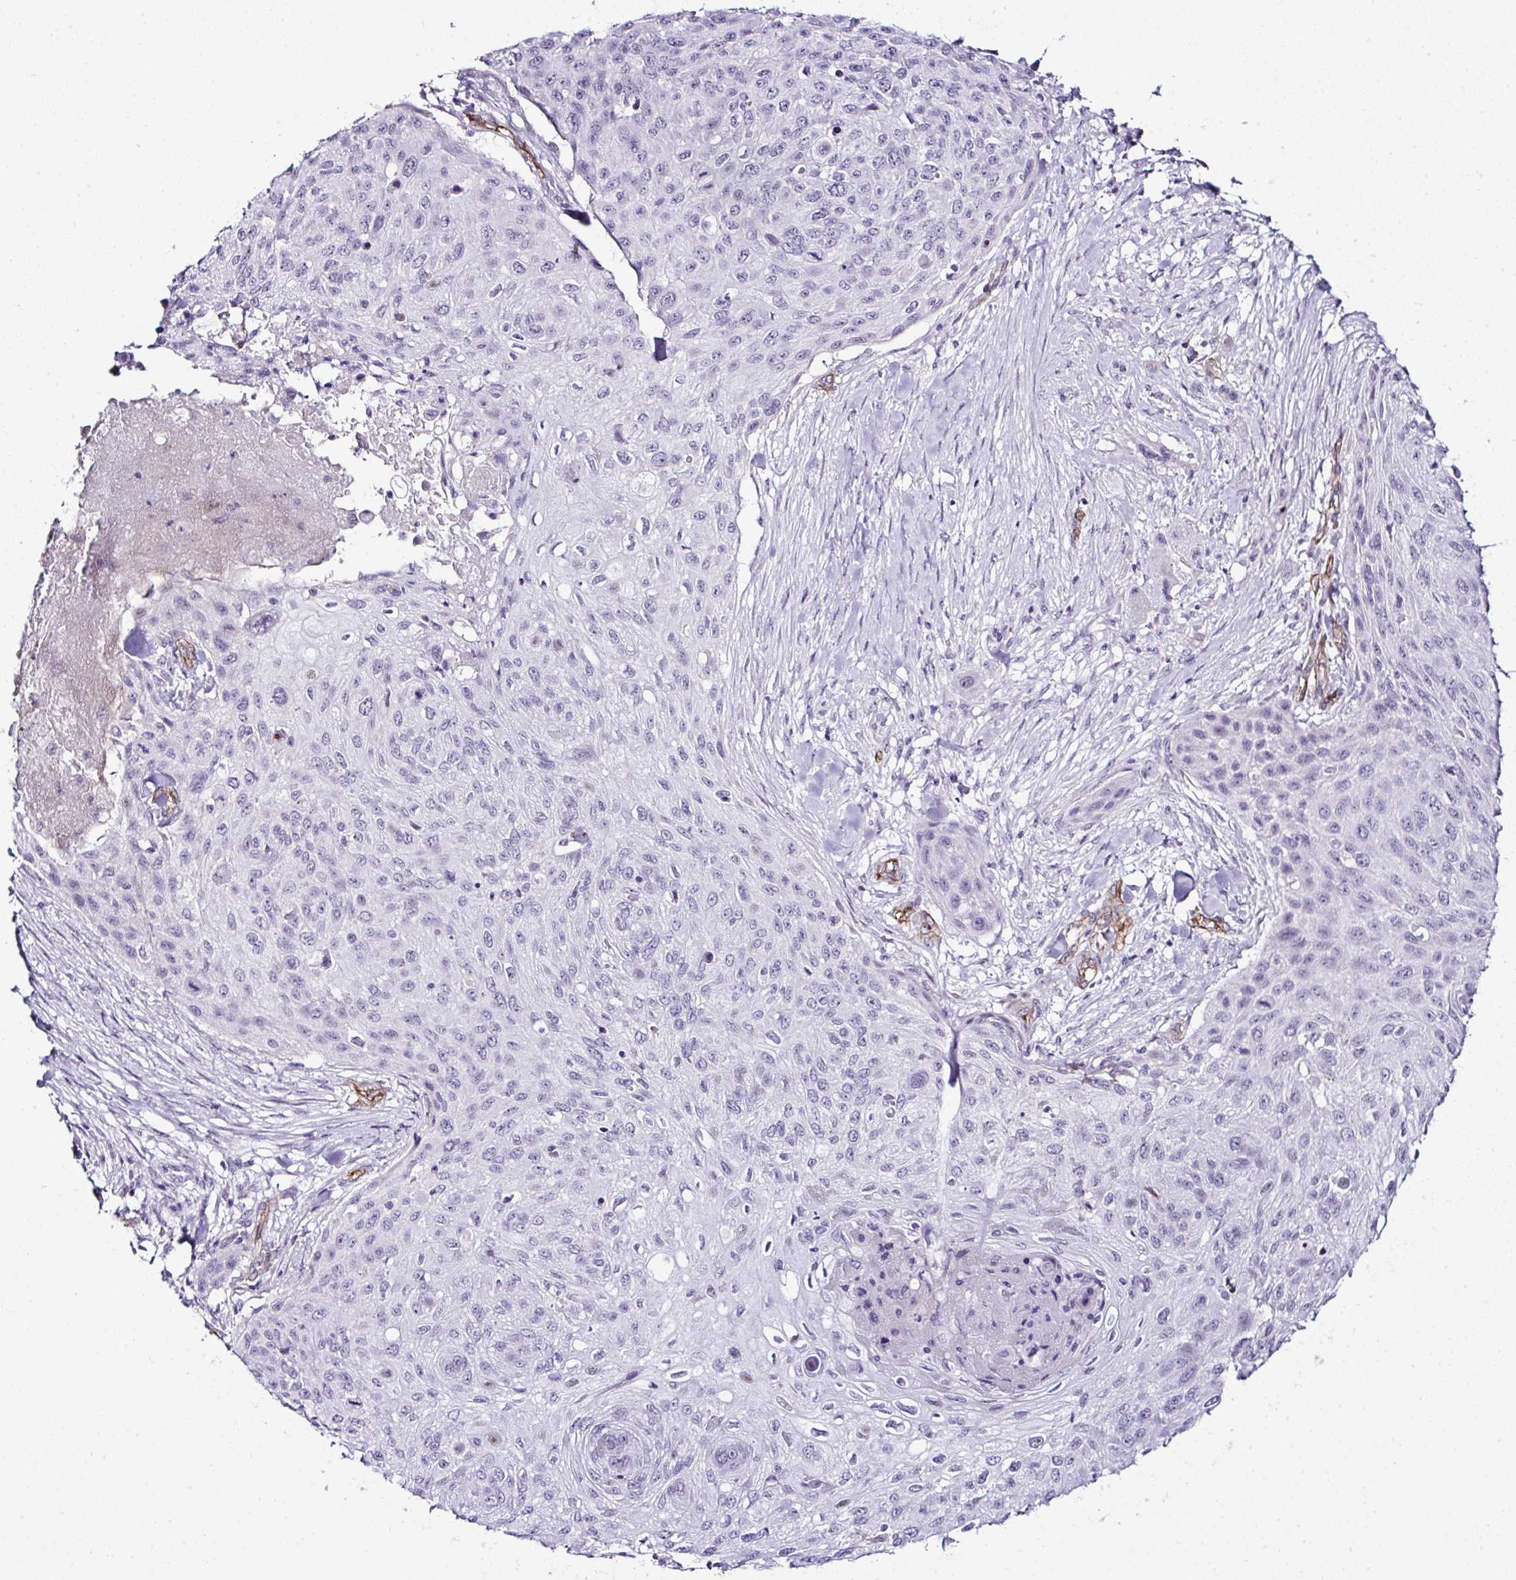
{"staining": {"intensity": "negative", "quantity": "none", "location": "none"}, "tissue": "skin cancer", "cell_type": "Tumor cells", "image_type": "cancer", "snomed": [{"axis": "morphology", "description": "Squamous cell carcinoma, NOS"}, {"axis": "topography", "description": "Skin"}], "caption": "Tumor cells show no significant expression in squamous cell carcinoma (skin).", "gene": "FBXO34", "patient": {"sex": "female", "age": 87}}